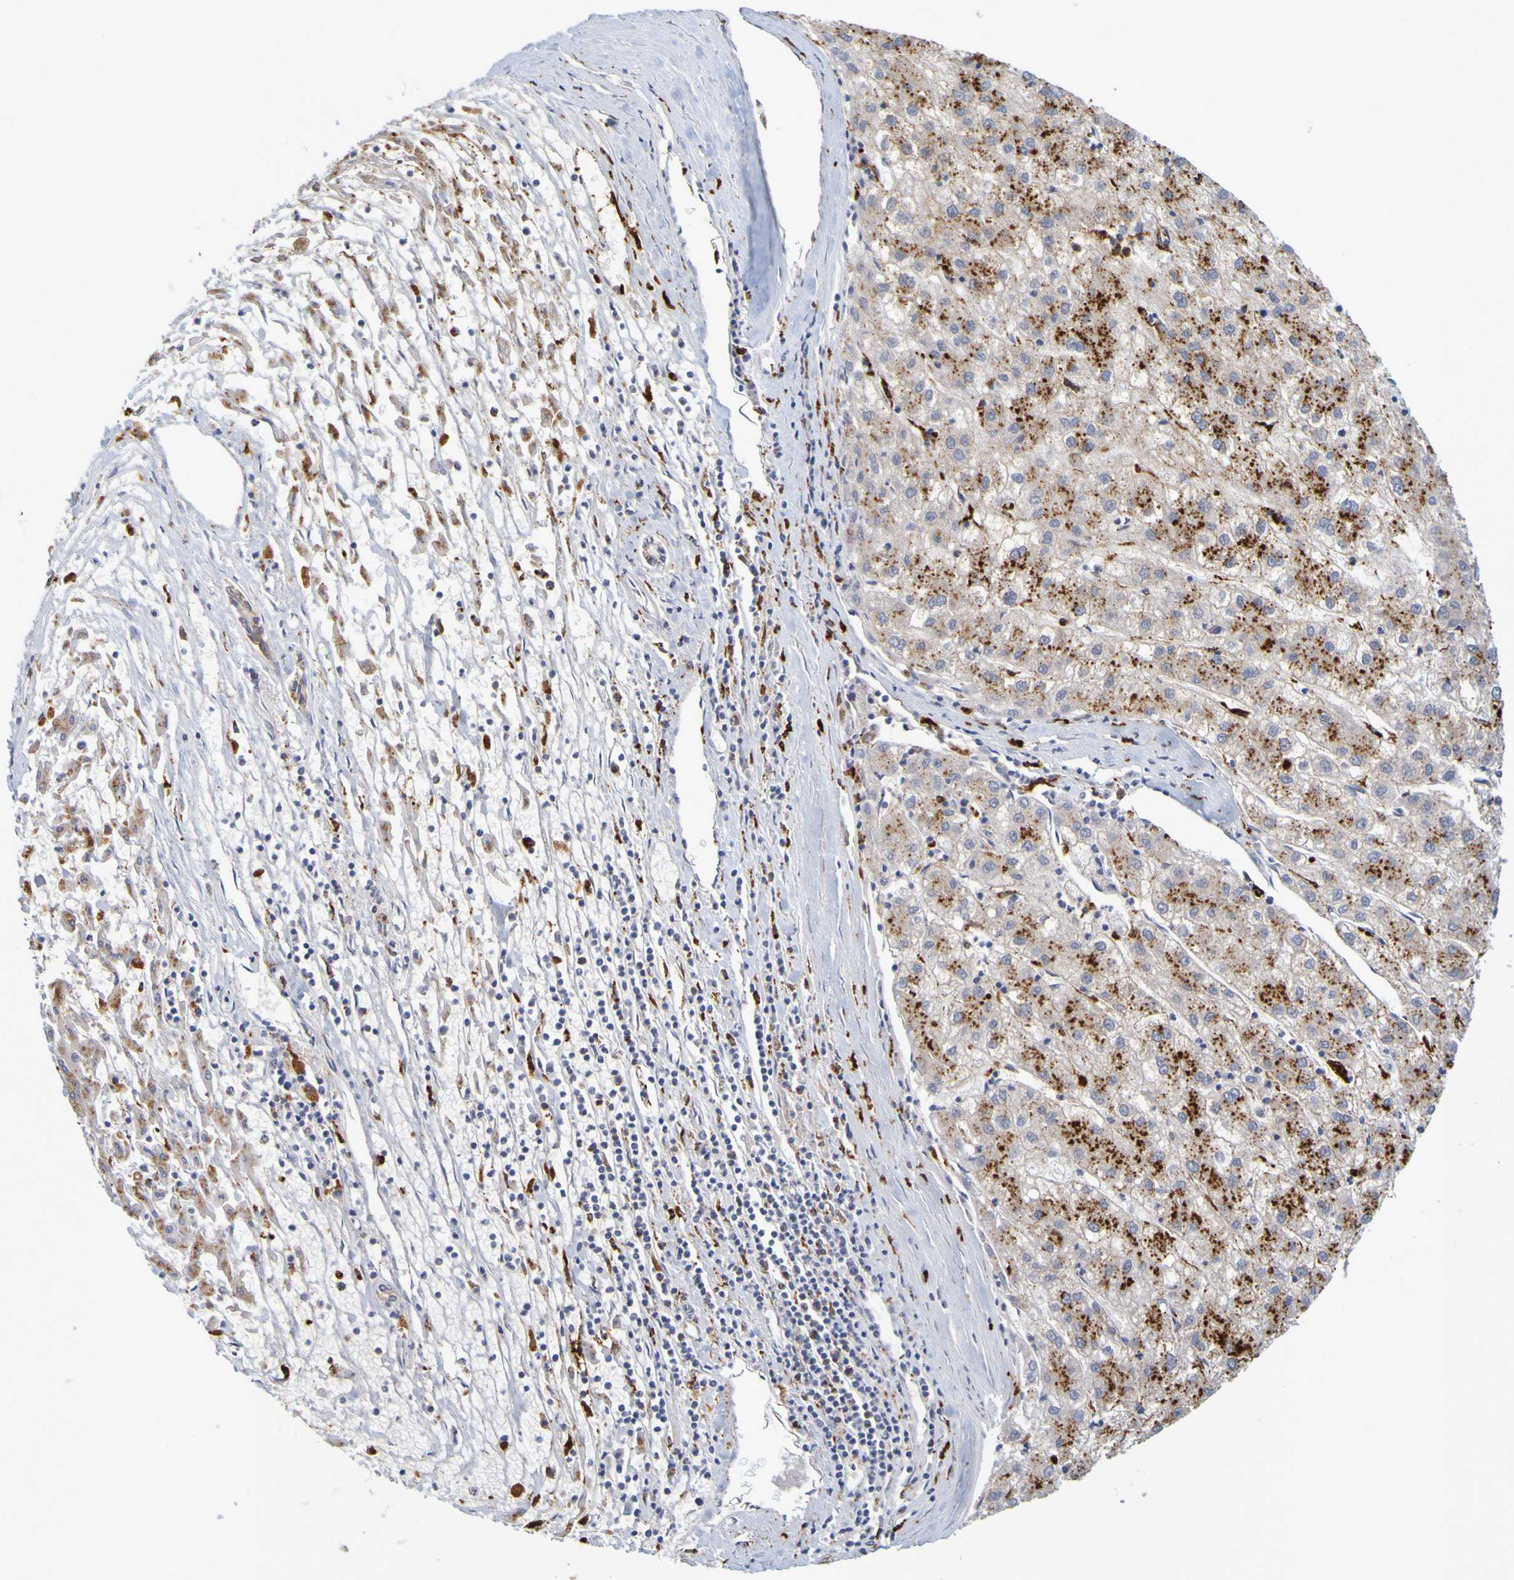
{"staining": {"intensity": "moderate", "quantity": "25%-75%", "location": "cytoplasmic/membranous"}, "tissue": "liver cancer", "cell_type": "Tumor cells", "image_type": "cancer", "snomed": [{"axis": "morphology", "description": "Carcinoma, Hepatocellular, NOS"}, {"axis": "topography", "description": "Liver"}], "caption": "There is medium levels of moderate cytoplasmic/membranous positivity in tumor cells of liver hepatocellular carcinoma, as demonstrated by immunohistochemical staining (brown color).", "gene": "TPH1", "patient": {"sex": "male", "age": 72}}